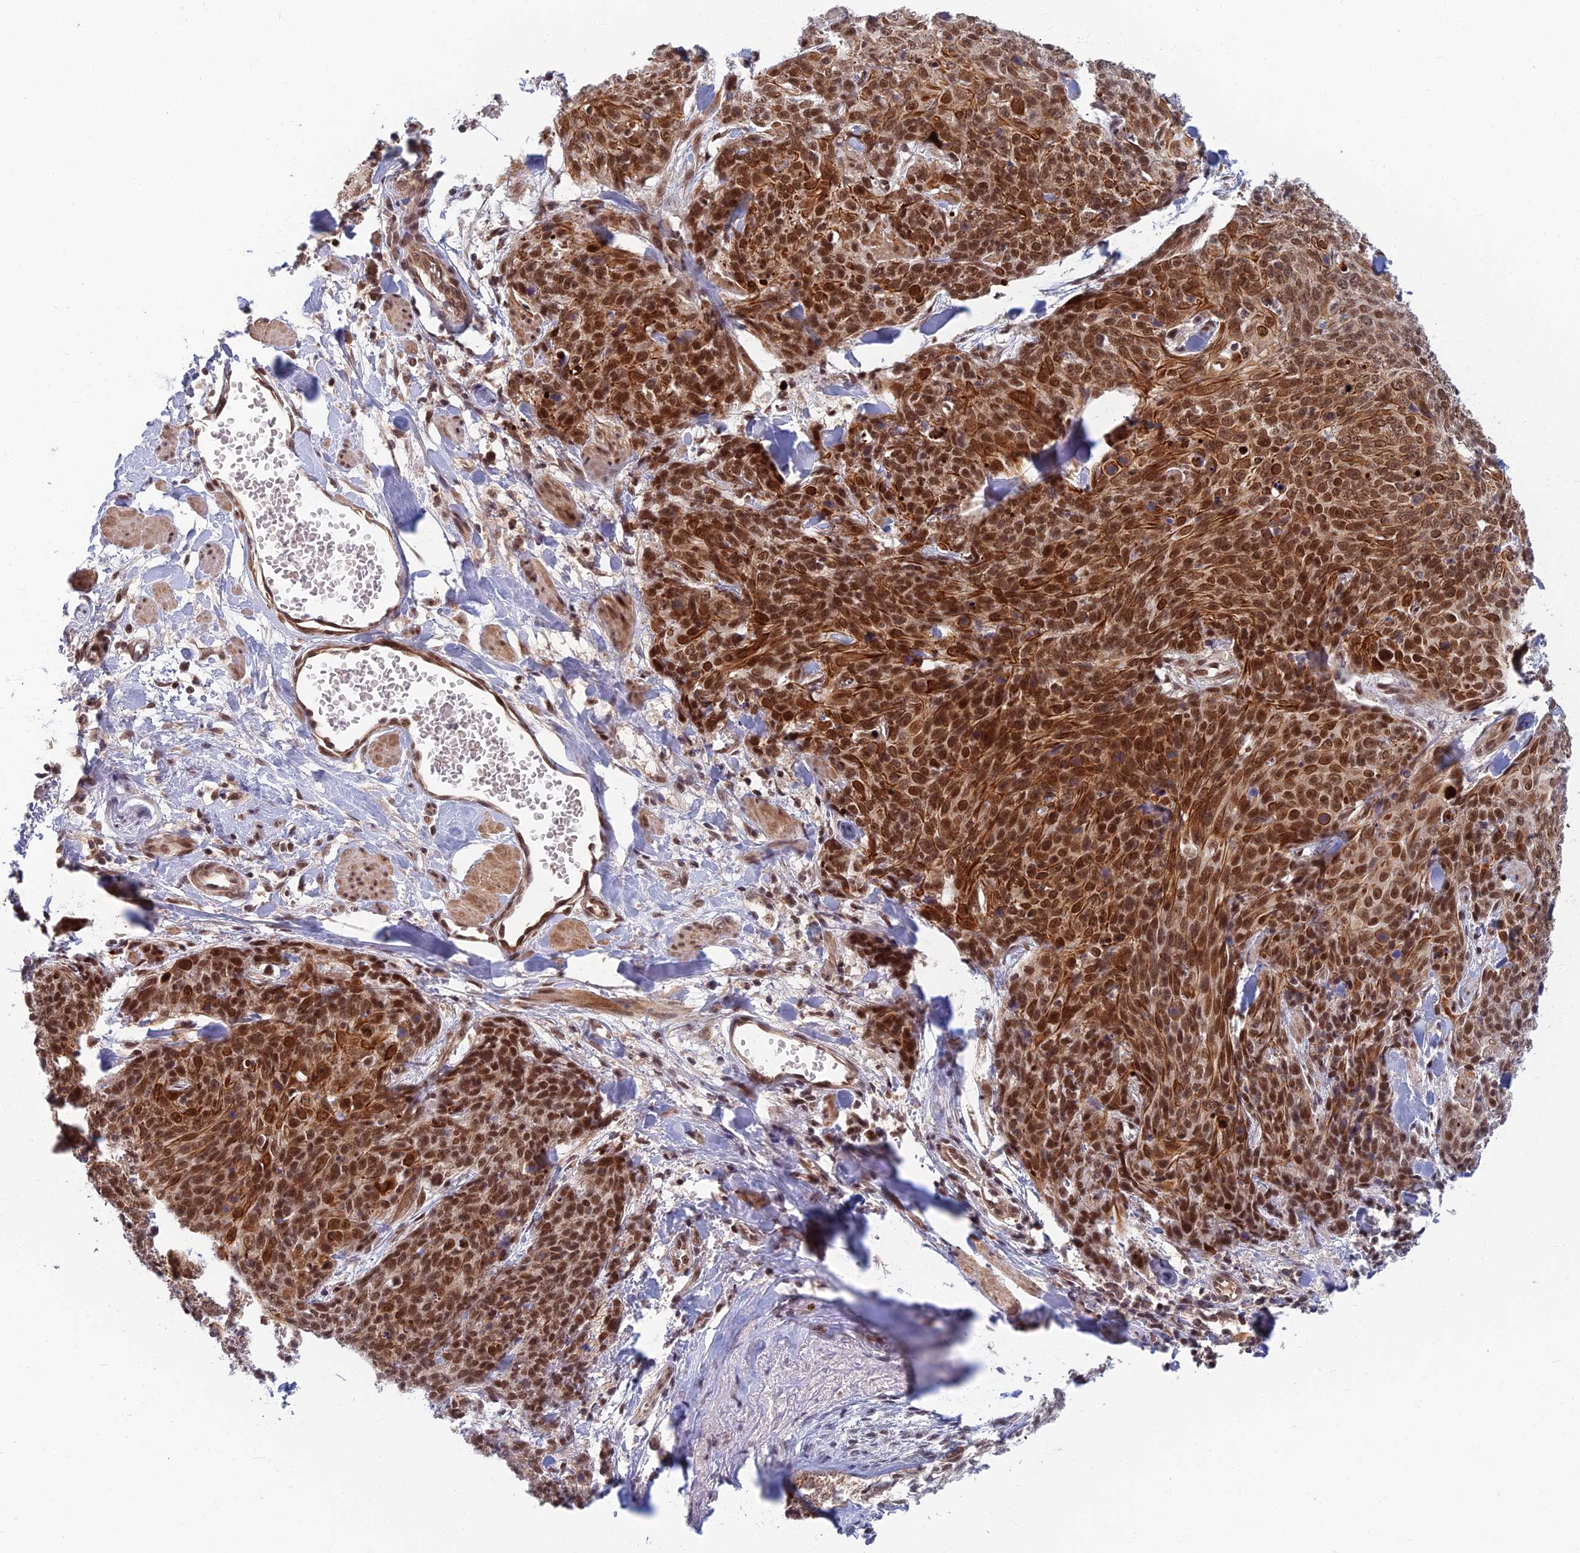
{"staining": {"intensity": "strong", "quantity": ">75%", "location": "cytoplasmic/membranous,nuclear"}, "tissue": "skin cancer", "cell_type": "Tumor cells", "image_type": "cancer", "snomed": [{"axis": "morphology", "description": "Squamous cell carcinoma, NOS"}, {"axis": "topography", "description": "Skin"}, {"axis": "topography", "description": "Vulva"}], "caption": "Protein expression analysis of human skin squamous cell carcinoma reveals strong cytoplasmic/membranous and nuclear staining in approximately >75% of tumor cells.", "gene": "TCEA2", "patient": {"sex": "female", "age": 85}}